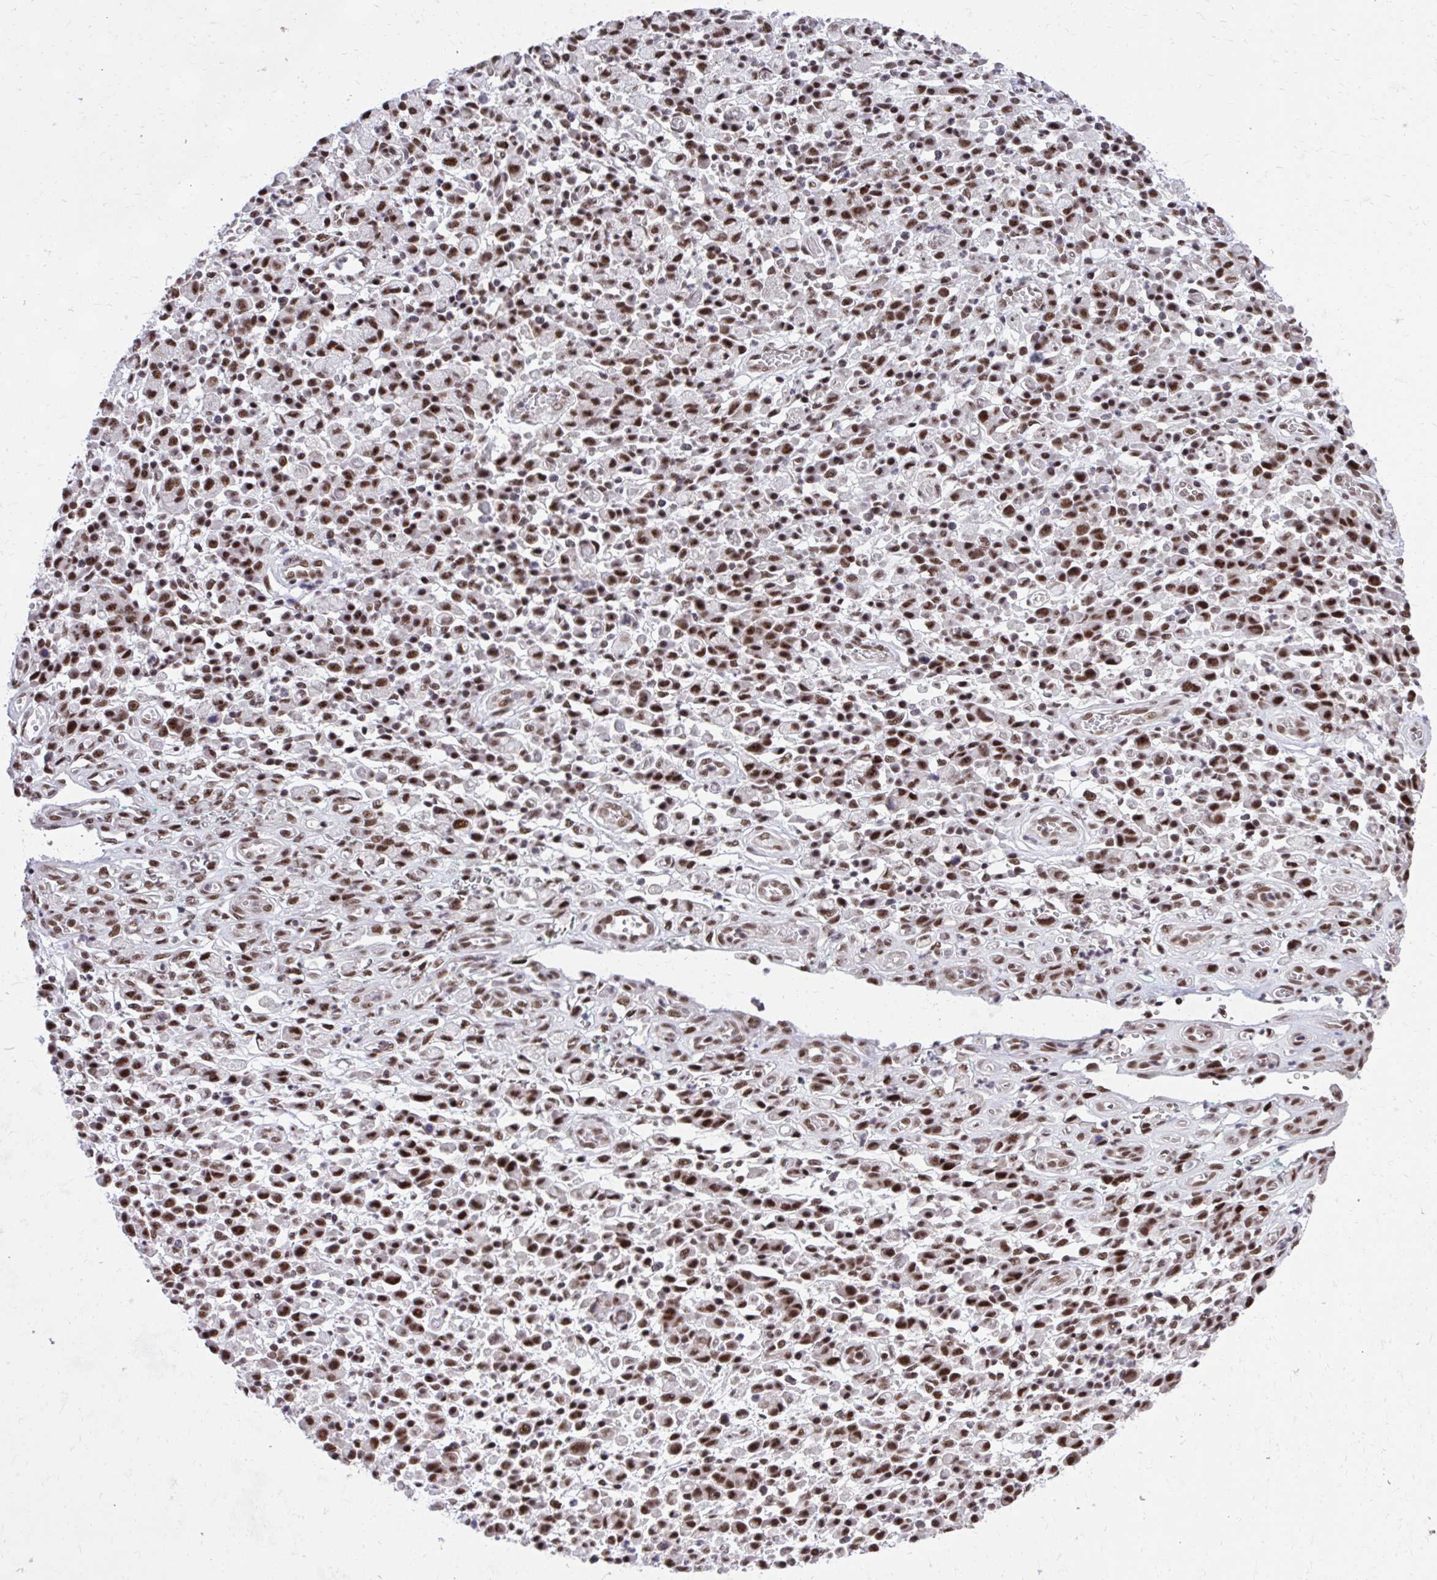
{"staining": {"intensity": "moderate", "quantity": ">75%", "location": "nuclear"}, "tissue": "stomach cancer", "cell_type": "Tumor cells", "image_type": "cancer", "snomed": [{"axis": "morphology", "description": "Adenocarcinoma, NOS"}, {"axis": "topography", "description": "Stomach"}], "caption": "Brown immunohistochemical staining in human stomach cancer (adenocarcinoma) shows moderate nuclear staining in approximately >75% of tumor cells. (brown staining indicates protein expression, while blue staining denotes nuclei).", "gene": "SYNE4", "patient": {"sex": "male", "age": 77}}